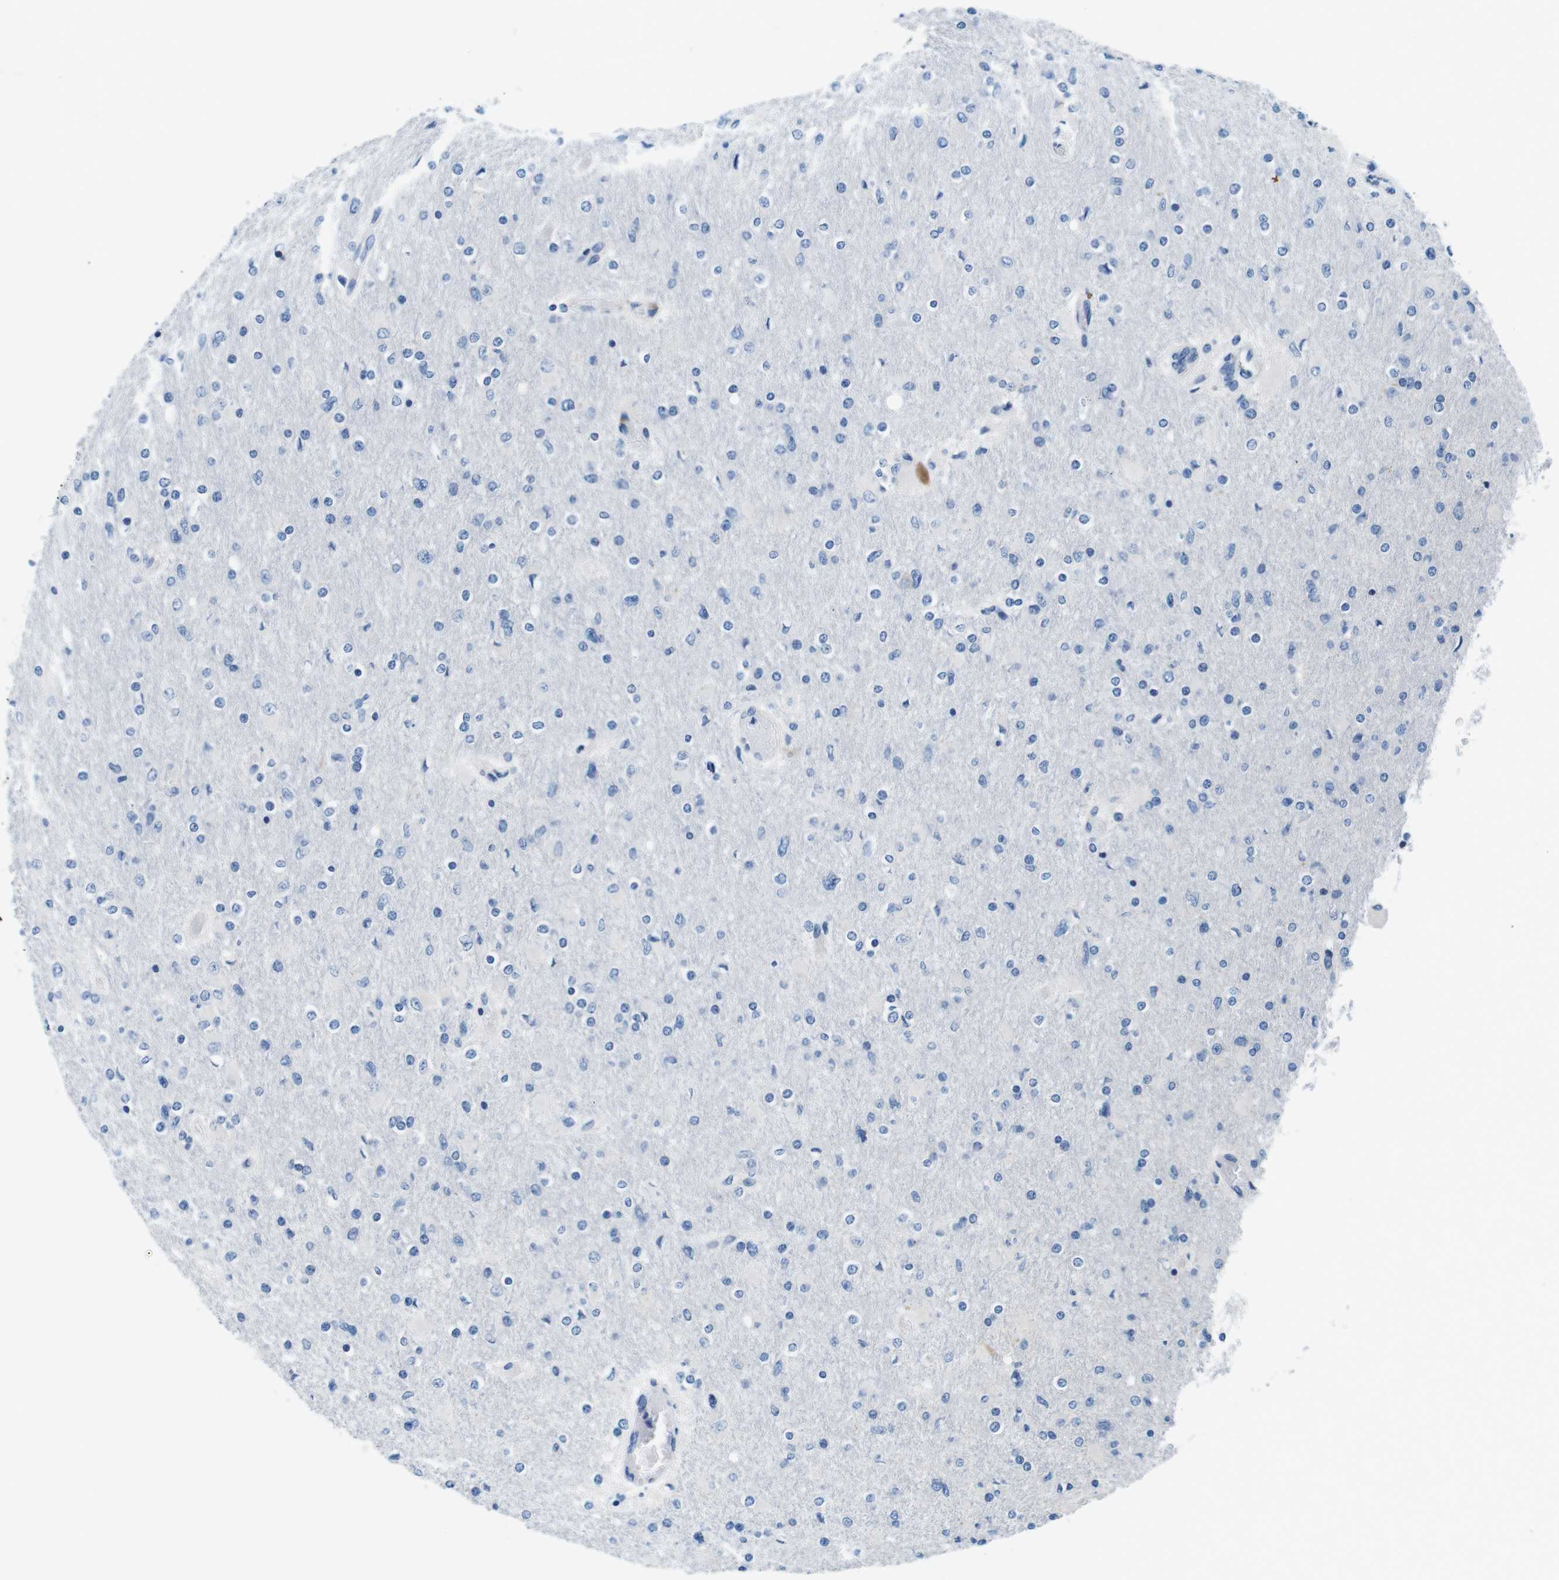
{"staining": {"intensity": "negative", "quantity": "none", "location": "none"}, "tissue": "glioma", "cell_type": "Tumor cells", "image_type": "cancer", "snomed": [{"axis": "morphology", "description": "Glioma, malignant, High grade"}, {"axis": "topography", "description": "Cerebral cortex"}], "caption": "Malignant glioma (high-grade) was stained to show a protein in brown. There is no significant staining in tumor cells.", "gene": "DENND4C", "patient": {"sex": "female", "age": 36}}